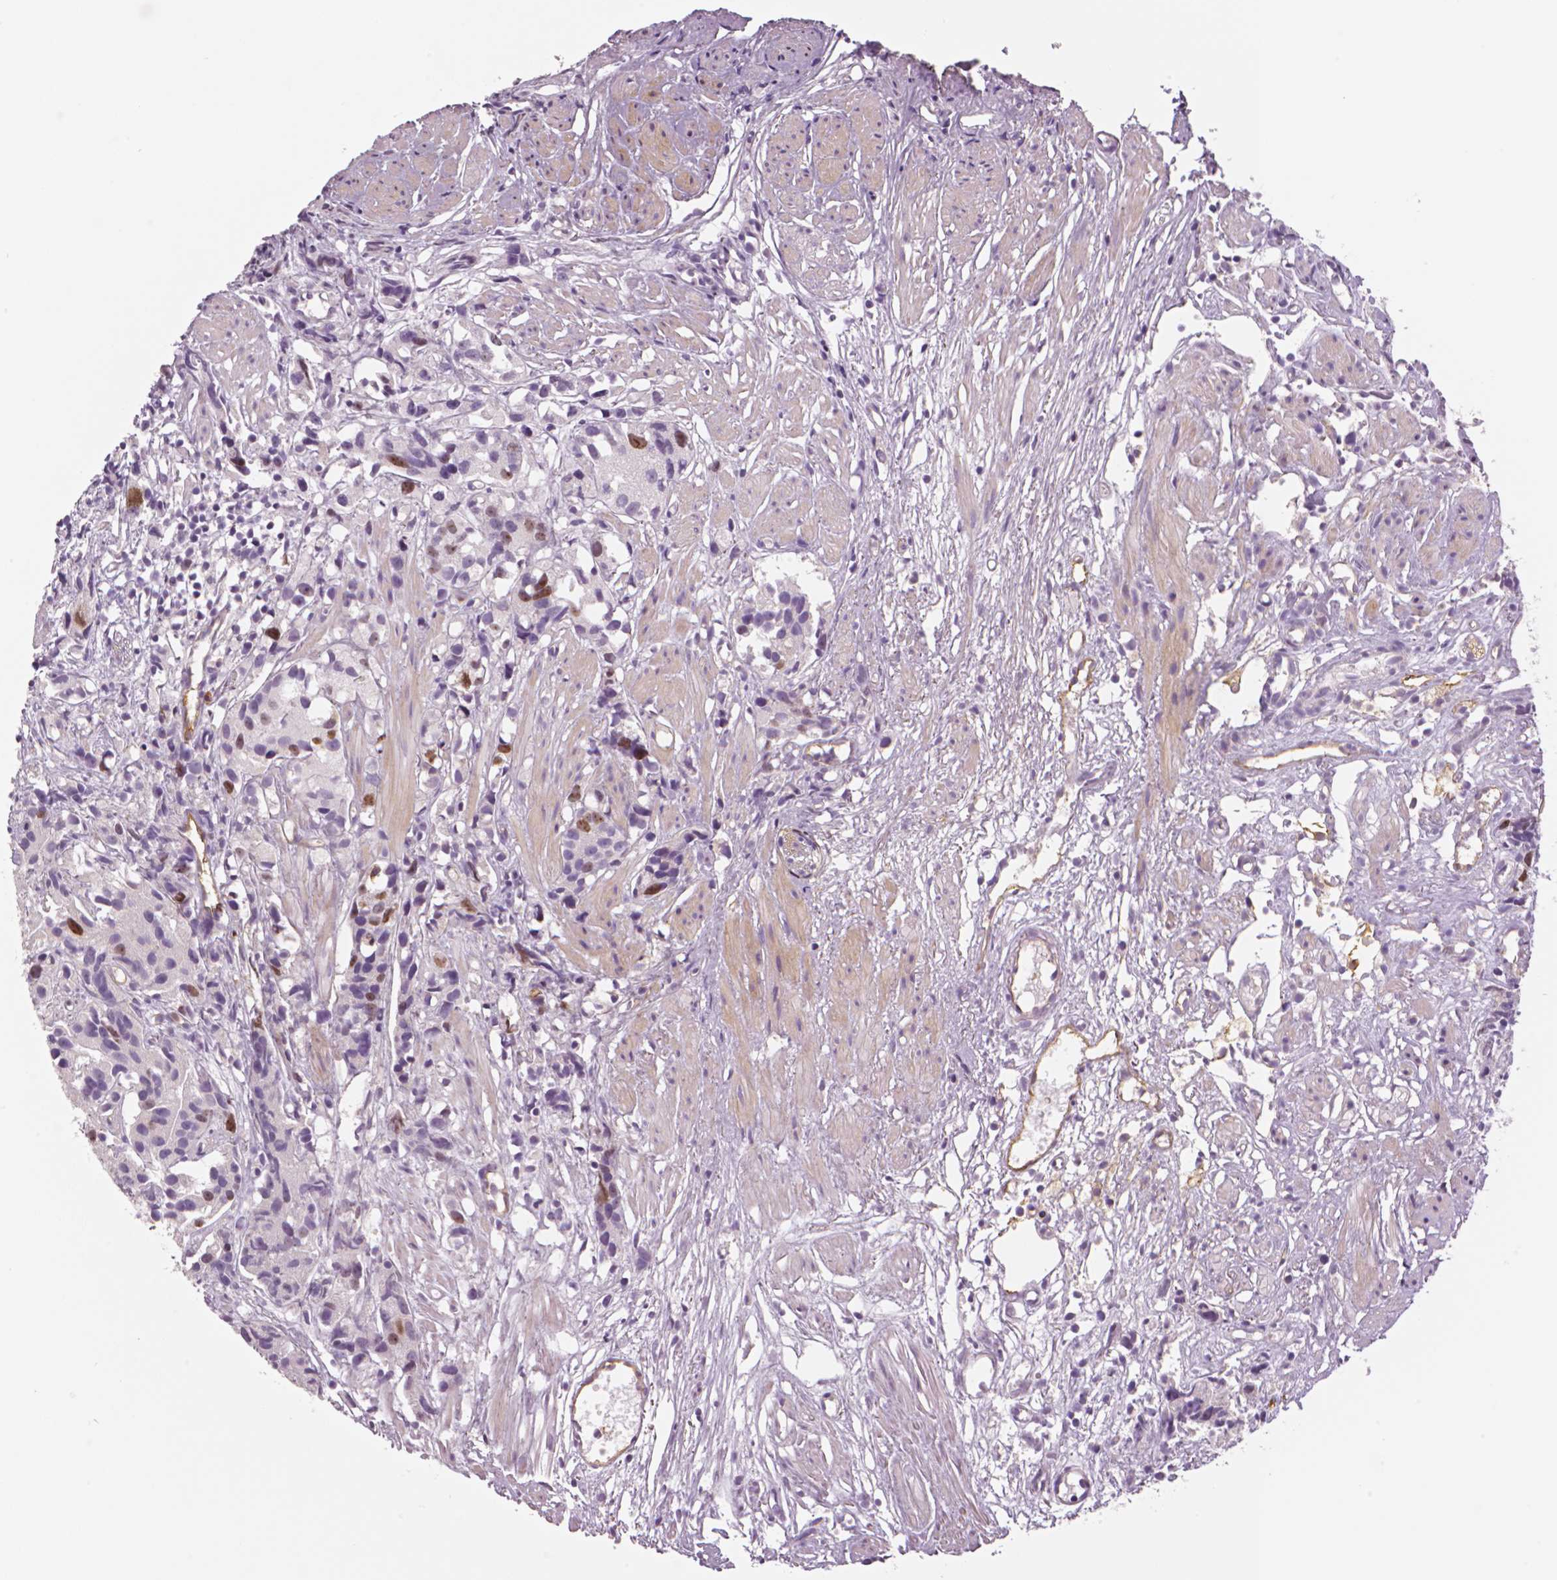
{"staining": {"intensity": "moderate", "quantity": "<25%", "location": "nuclear"}, "tissue": "prostate cancer", "cell_type": "Tumor cells", "image_type": "cancer", "snomed": [{"axis": "morphology", "description": "Adenocarcinoma, High grade"}, {"axis": "topography", "description": "Prostate"}], "caption": "The immunohistochemical stain highlights moderate nuclear expression in tumor cells of prostate adenocarcinoma (high-grade) tissue.", "gene": "MKI67", "patient": {"sex": "male", "age": 68}}